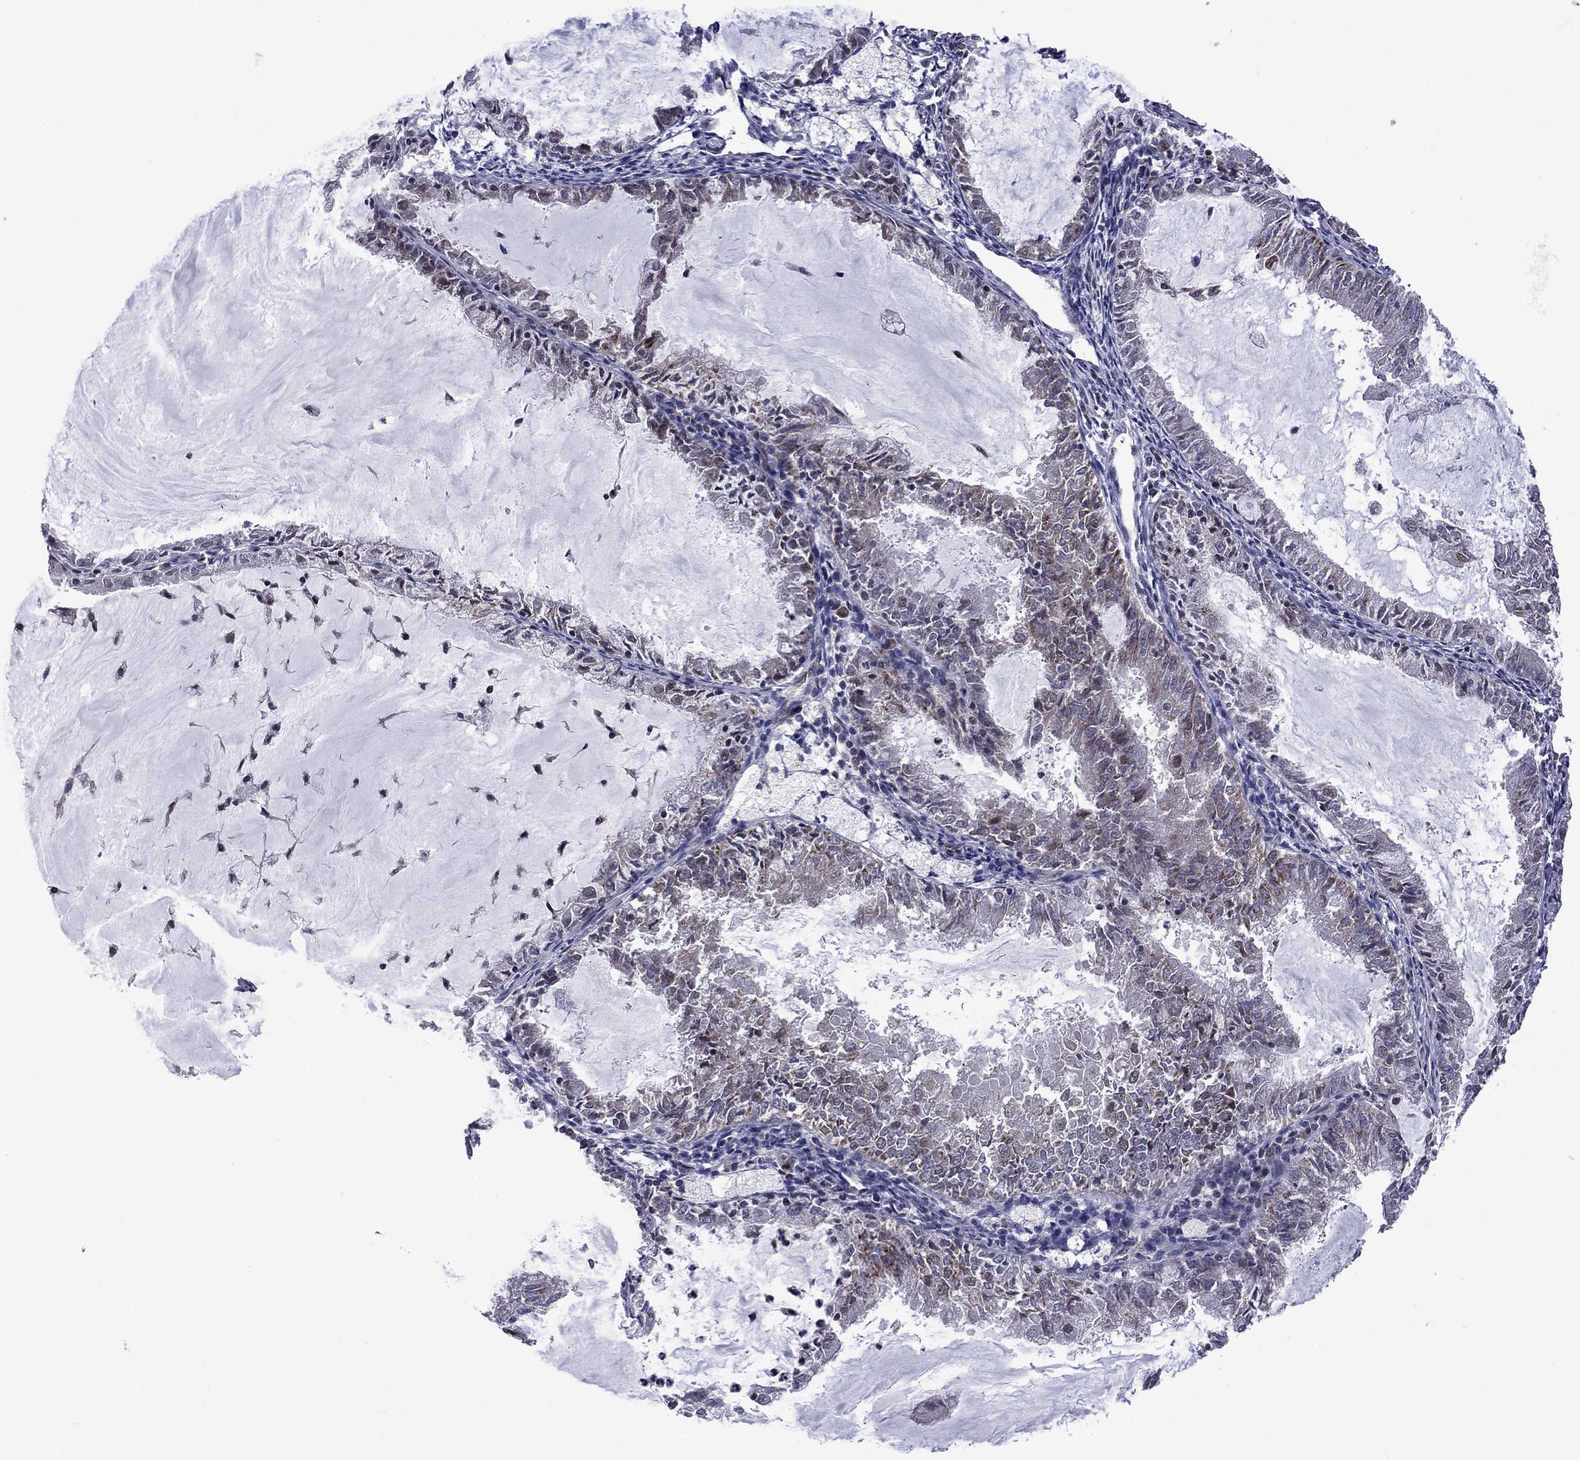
{"staining": {"intensity": "moderate", "quantity": "<25%", "location": "cytoplasmic/membranous"}, "tissue": "endometrial cancer", "cell_type": "Tumor cells", "image_type": "cancer", "snomed": [{"axis": "morphology", "description": "Adenocarcinoma, NOS"}, {"axis": "topography", "description": "Endometrium"}], "caption": "Immunohistochemical staining of human endometrial cancer (adenocarcinoma) demonstrates moderate cytoplasmic/membranous protein positivity in about <25% of tumor cells.", "gene": "BRF1", "patient": {"sex": "female", "age": 57}}